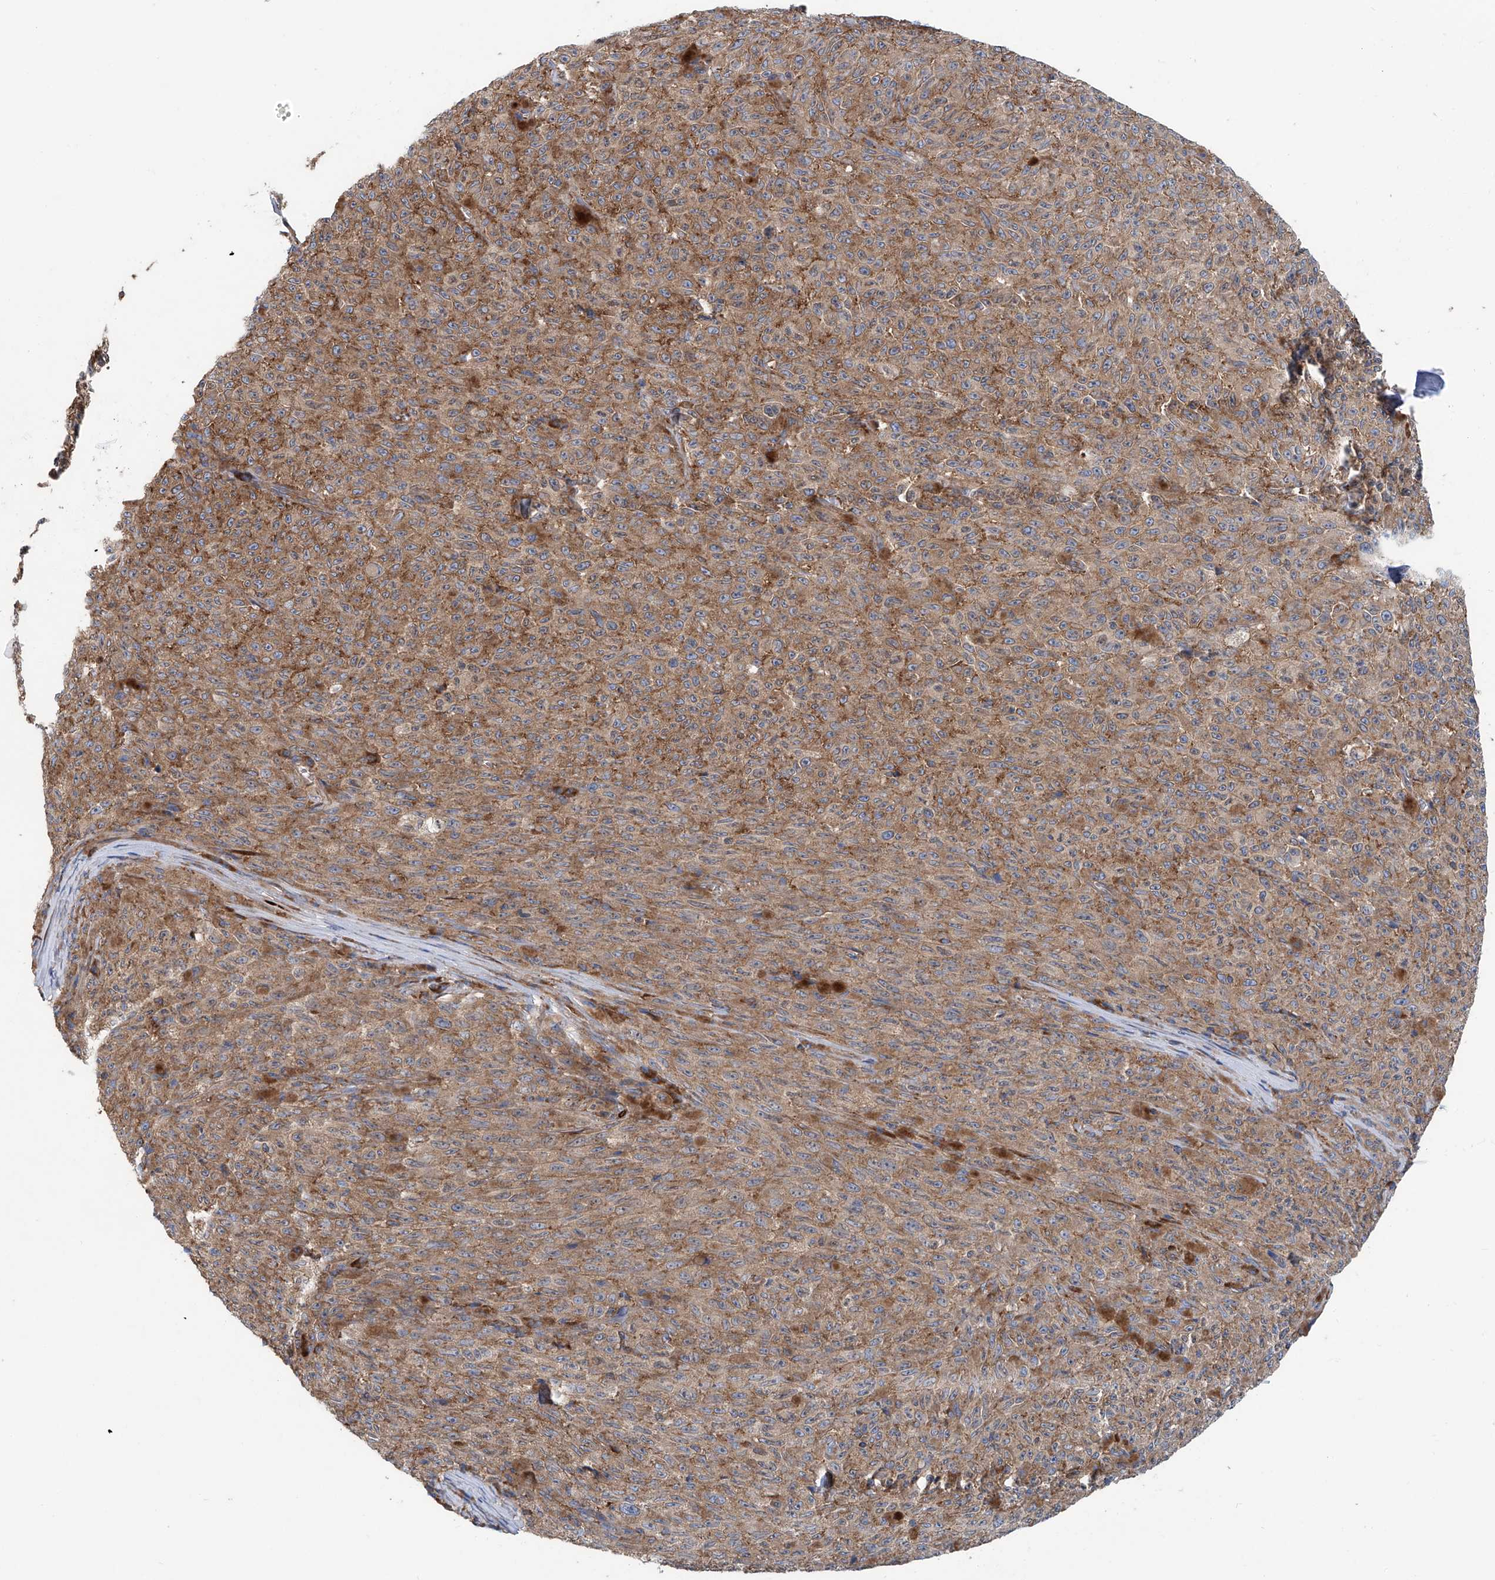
{"staining": {"intensity": "moderate", "quantity": ">75%", "location": "cytoplasmic/membranous"}, "tissue": "melanoma", "cell_type": "Tumor cells", "image_type": "cancer", "snomed": [{"axis": "morphology", "description": "Malignant melanoma, NOS"}, {"axis": "topography", "description": "Skin"}], "caption": "Immunohistochemistry (IHC) photomicrograph of neoplastic tissue: human malignant melanoma stained using immunohistochemistry demonstrates medium levels of moderate protein expression localized specifically in the cytoplasmic/membranous of tumor cells, appearing as a cytoplasmic/membranous brown color.", "gene": "SENP2", "patient": {"sex": "female", "age": 82}}